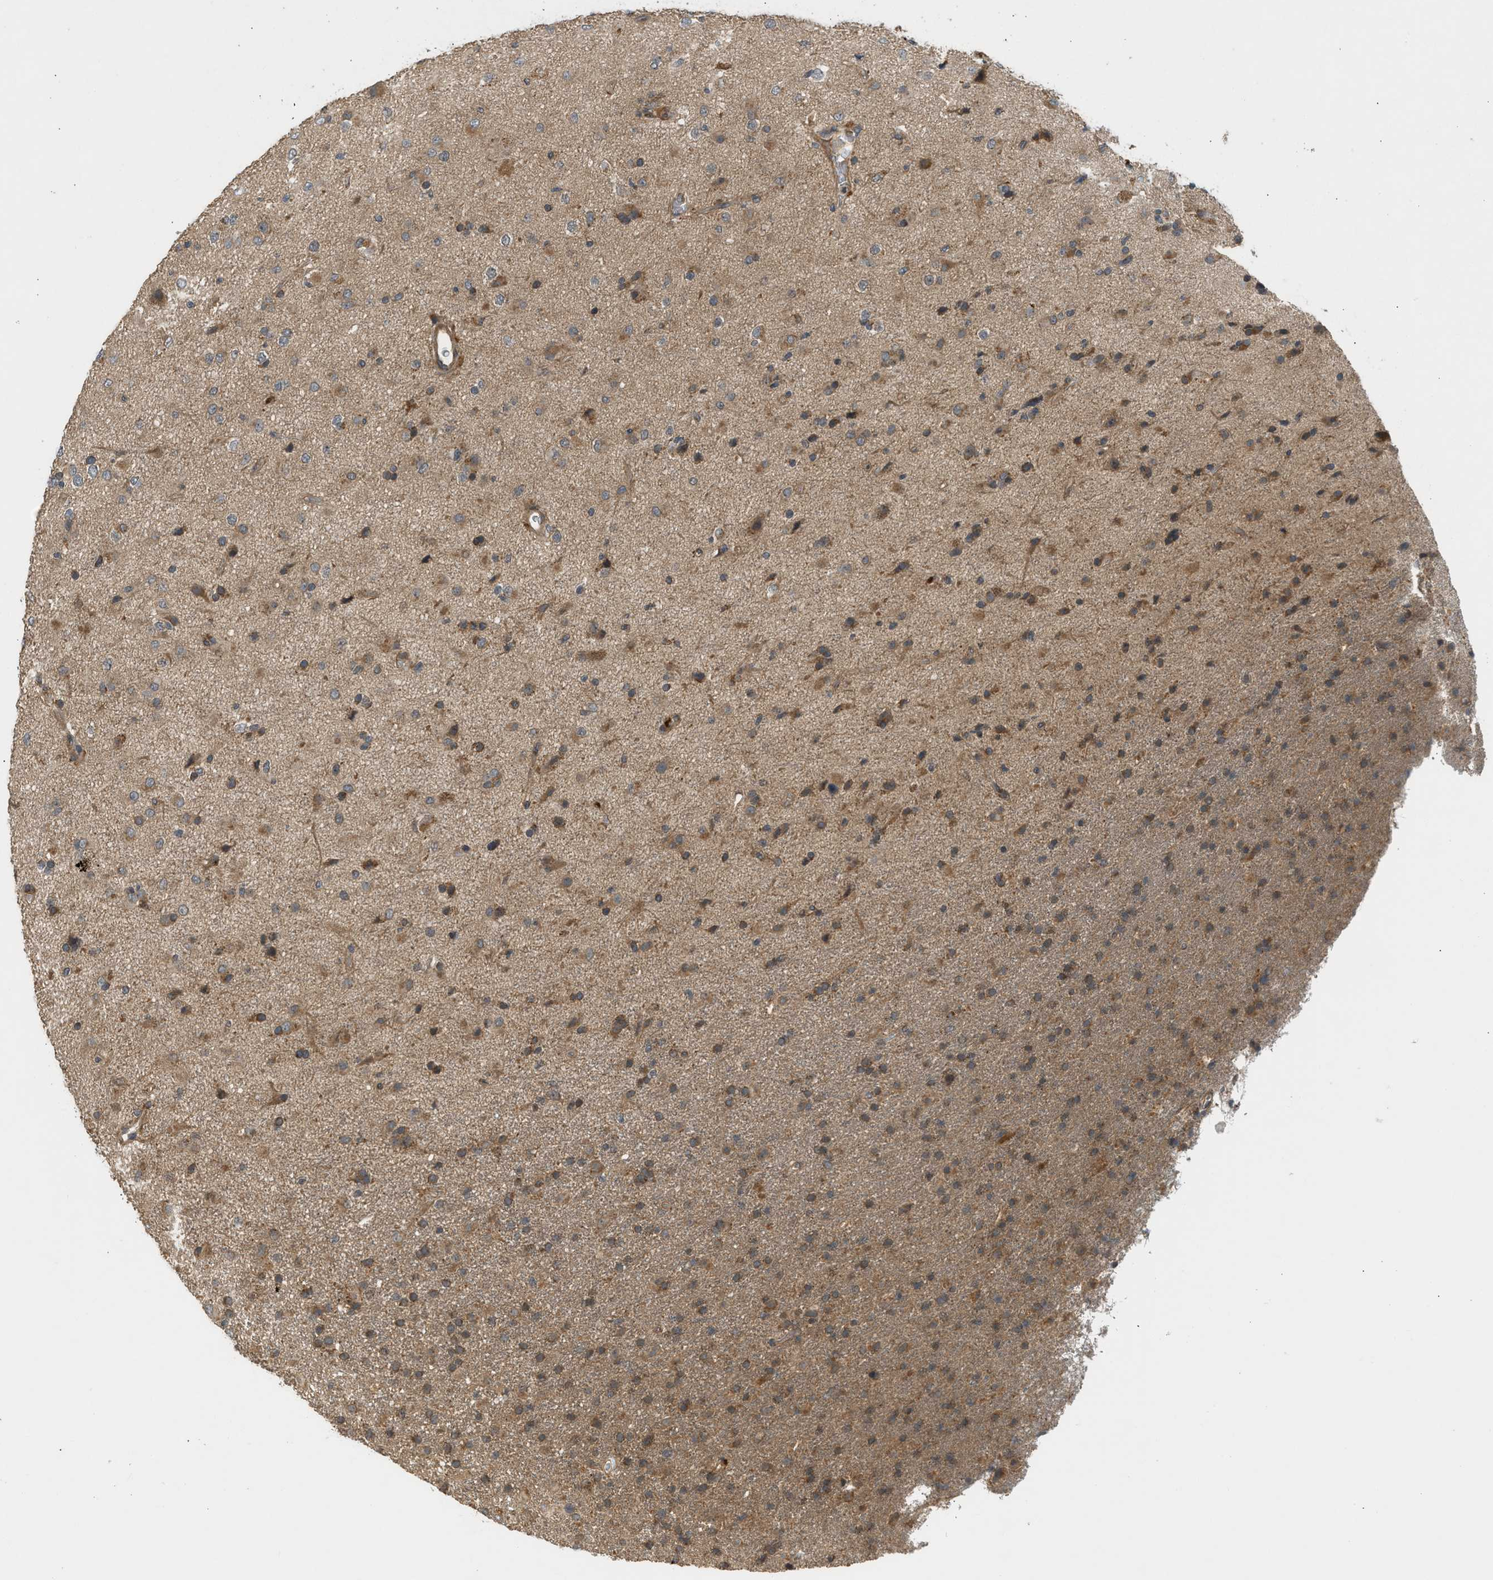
{"staining": {"intensity": "moderate", "quantity": ">75%", "location": "cytoplasmic/membranous"}, "tissue": "glioma", "cell_type": "Tumor cells", "image_type": "cancer", "snomed": [{"axis": "morphology", "description": "Glioma, malignant, Low grade"}, {"axis": "topography", "description": "Brain"}], "caption": "Immunohistochemistry (DAB (3,3'-diaminobenzidine)) staining of human low-grade glioma (malignant) shows moderate cytoplasmic/membranous protein positivity in about >75% of tumor cells. (Brightfield microscopy of DAB IHC at high magnification).", "gene": "ADCY8", "patient": {"sex": "male", "age": 65}}